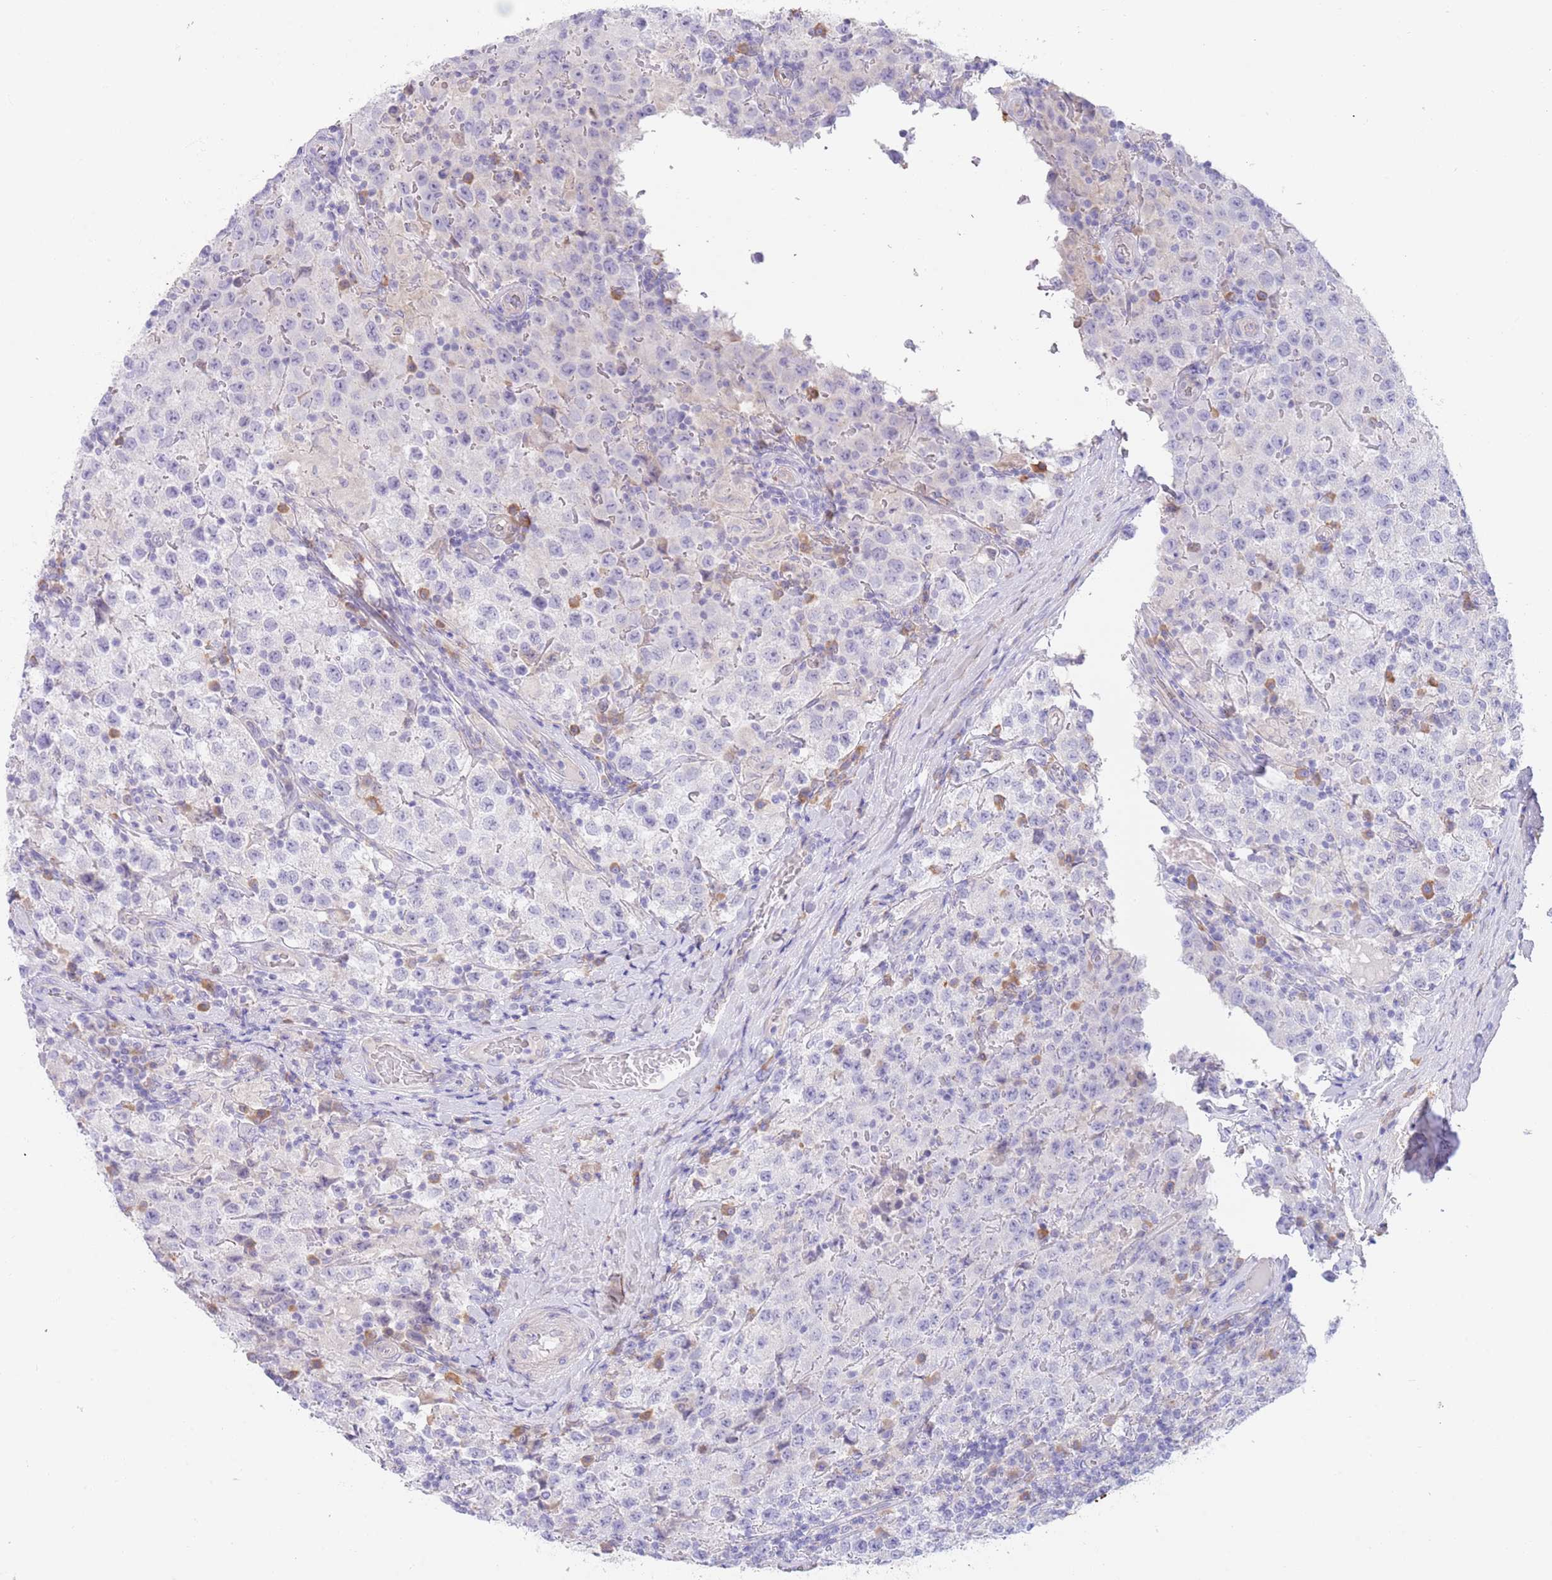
{"staining": {"intensity": "negative", "quantity": "none", "location": "none"}, "tissue": "testis cancer", "cell_type": "Tumor cells", "image_type": "cancer", "snomed": [{"axis": "morphology", "description": "Seminoma, NOS"}, {"axis": "morphology", "description": "Carcinoma, Embryonal, NOS"}, {"axis": "topography", "description": "Testis"}], "caption": "A photomicrograph of testis seminoma stained for a protein shows no brown staining in tumor cells.", "gene": "CCDC149", "patient": {"sex": "male", "age": 41}}